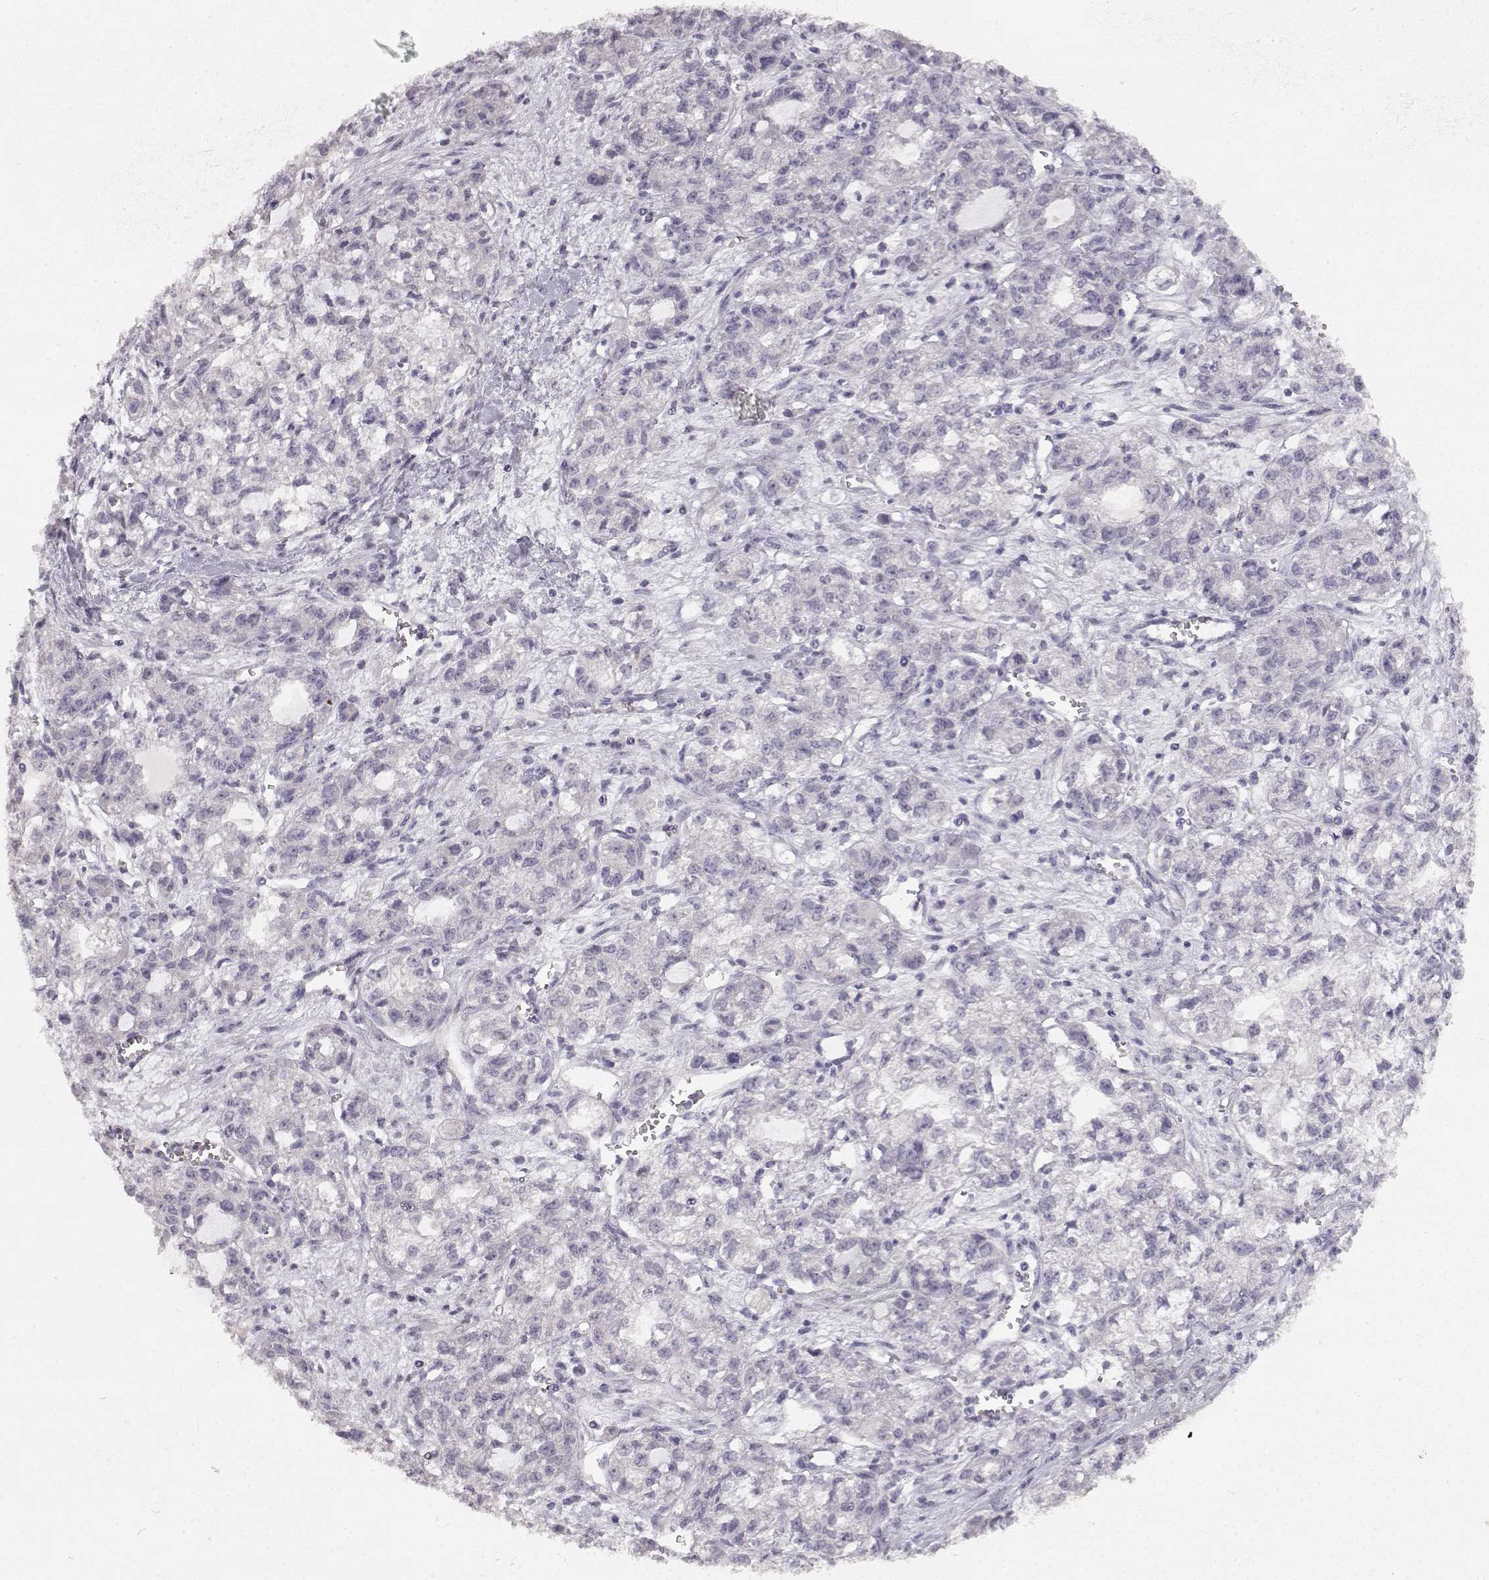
{"staining": {"intensity": "negative", "quantity": "none", "location": "none"}, "tissue": "ovarian cancer", "cell_type": "Tumor cells", "image_type": "cancer", "snomed": [{"axis": "morphology", "description": "Carcinoma, endometroid"}, {"axis": "topography", "description": "Ovary"}], "caption": "Immunohistochemistry photomicrograph of ovarian cancer (endometroid carcinoma) stained for a protein (brown), which exhibits no expression in tumor cells. The staining was performed using DAB (3,3'-diaminobenzidine) to visualize the protein expression in brown, while the nuclei were stained in blue with hematoxylin (Magnification: 20x).", "gene": "TPH2", "patient": {"sex": "female", "age": 64}}